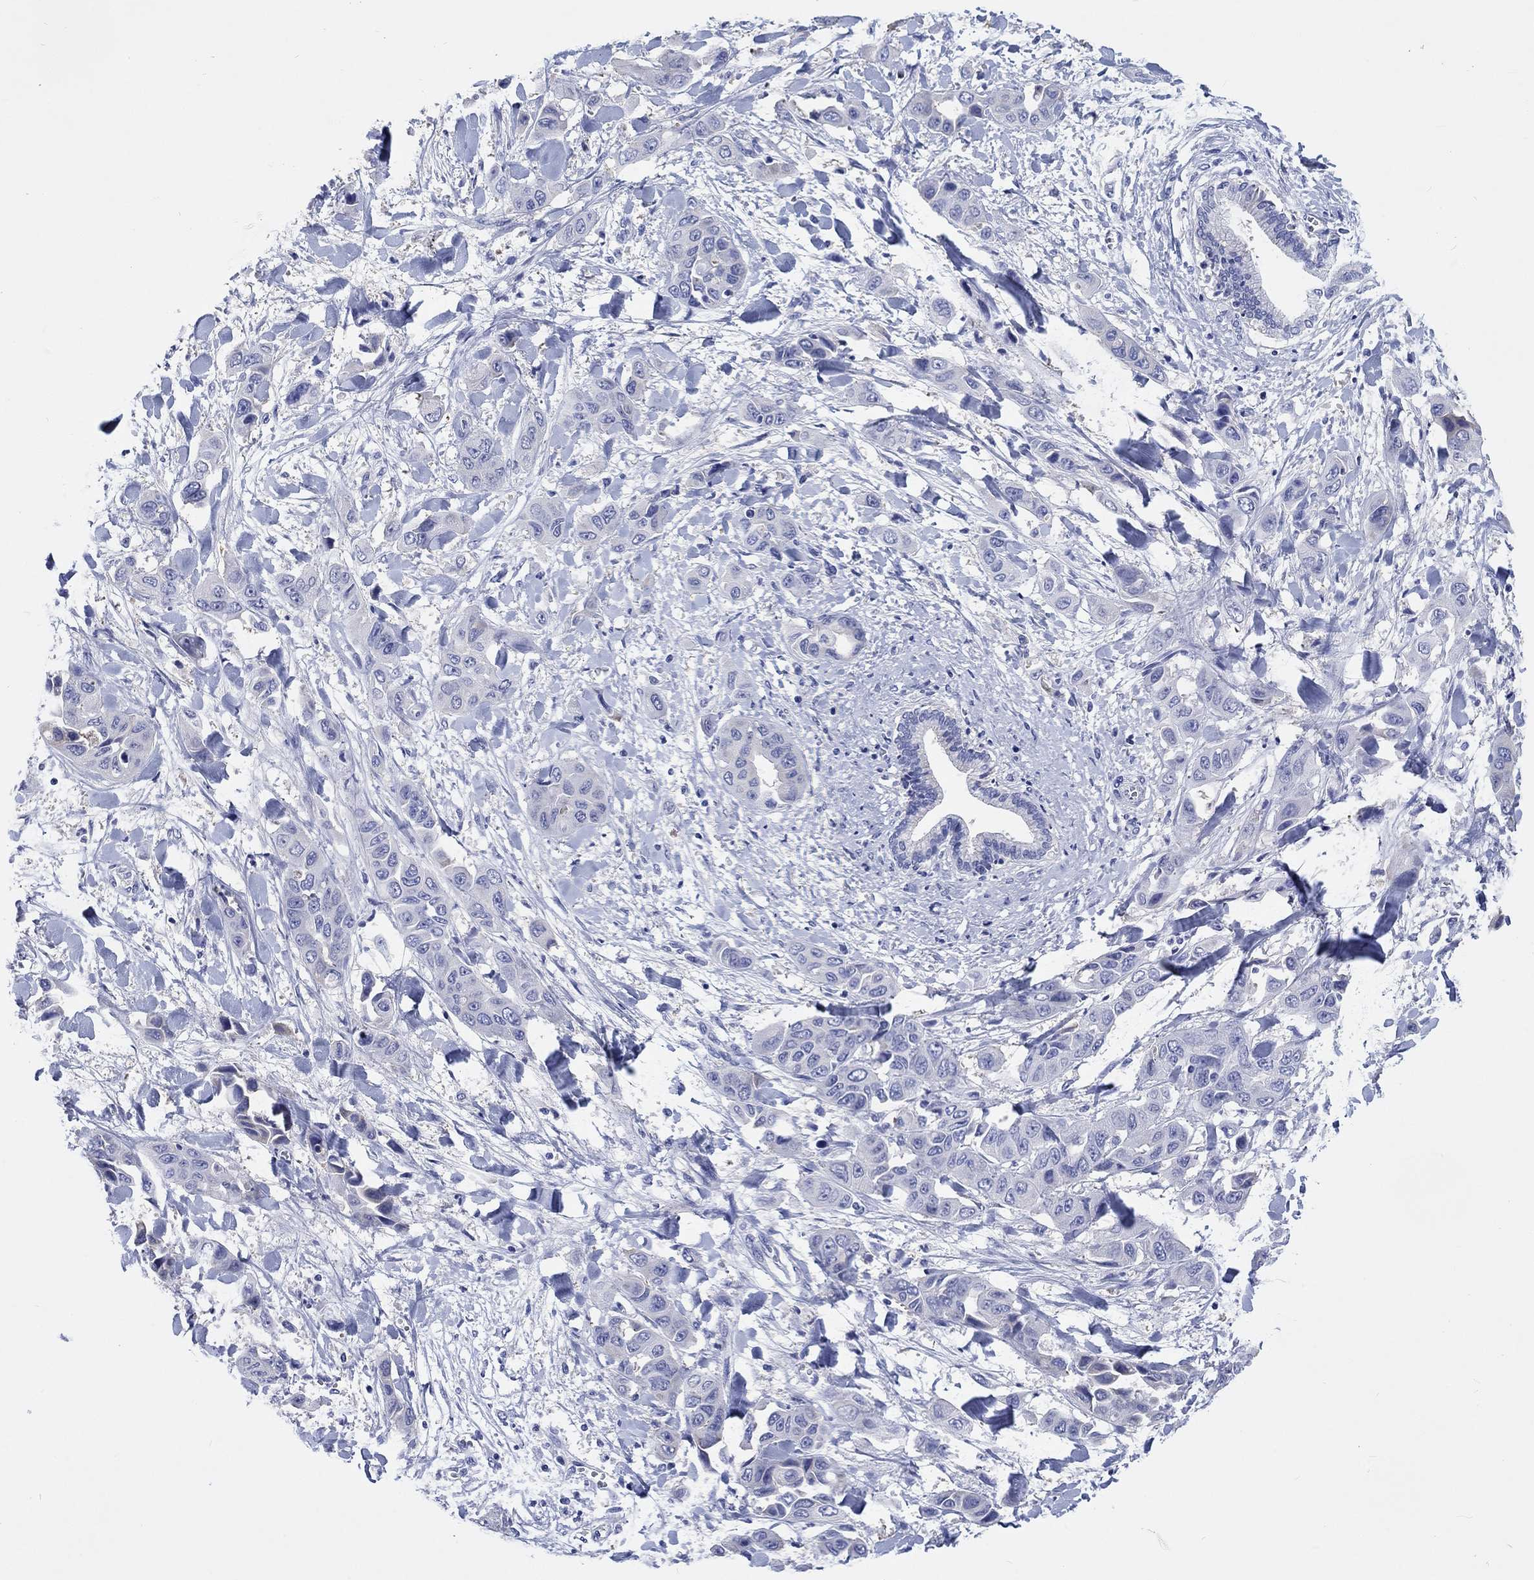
{"staining": {"intensity": "negative", "quantity": "none", "location": "none"}, "tissue": "liver cancer", "cell_type": "Tumor cells", "image_type": "cancer", "snomed": [{"axis": "morphology", "description": "Cholangiocarcinoma"}, {"axis": "topography", "description": "Liver"}], "caption": "Liver cancer (cholangiocarcinoma) was stained to show a protein in brown. There is no significant positivity in tumor cells.", "gene": "TOMM20L", "patient": {"sex": "female", "age": 52}}